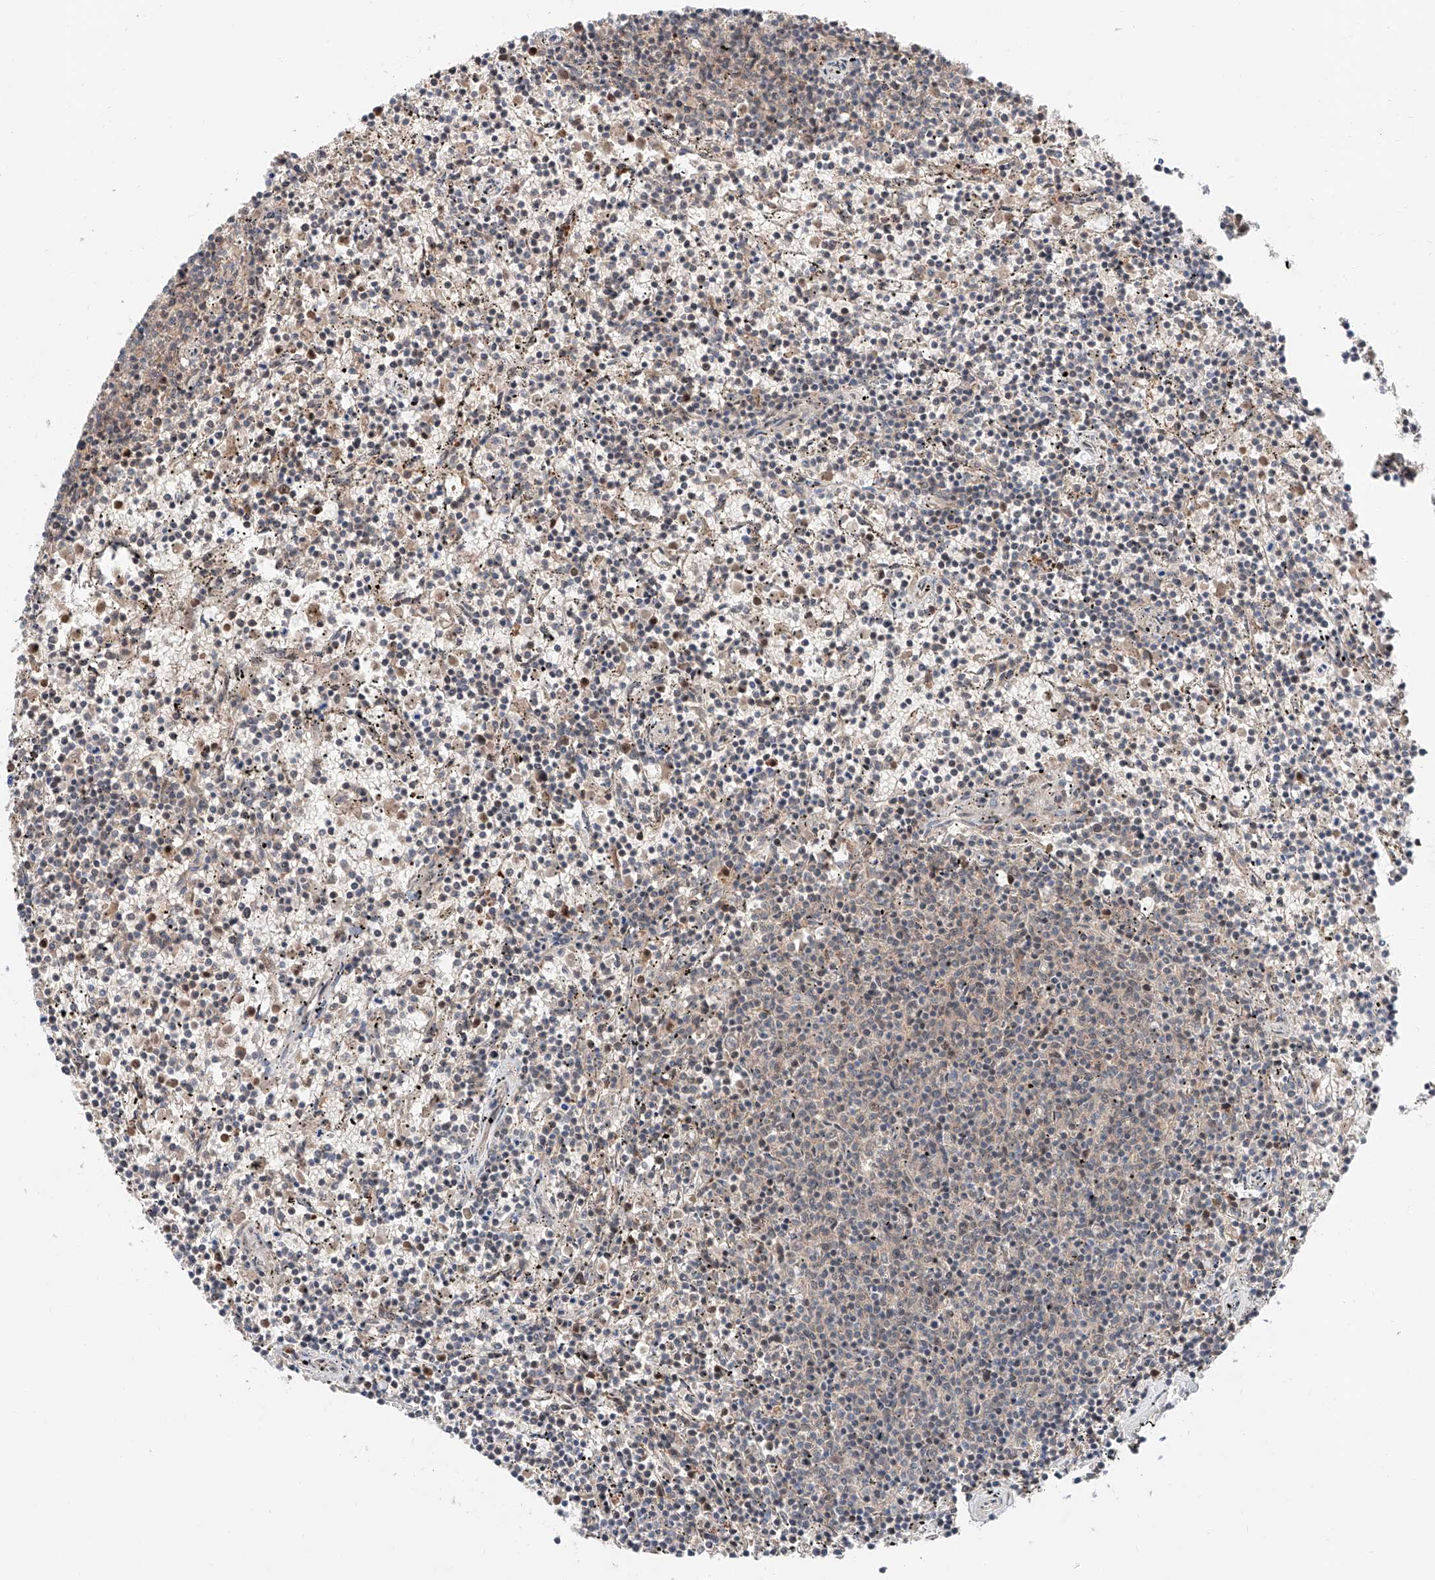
{"staining": {"intensity": "negative", "quantity": "none", "location": "none"}, "tissue": "lymphoma", "cell_type": "Tumor cells", "image_type": "cancer", "snomed": [{"axis": "morphology", "description": "Malignant lymphoma, non-Hodgkin's type, Low grade"}, {"axis": "topography", "description": "Spleen"}], "caption": "Lymphoma was stained to show a protein in brown. There is no significant staining in tumor cells.", "gene": "SNRNP200", "patient": {"sex": "female", "age": 50}}